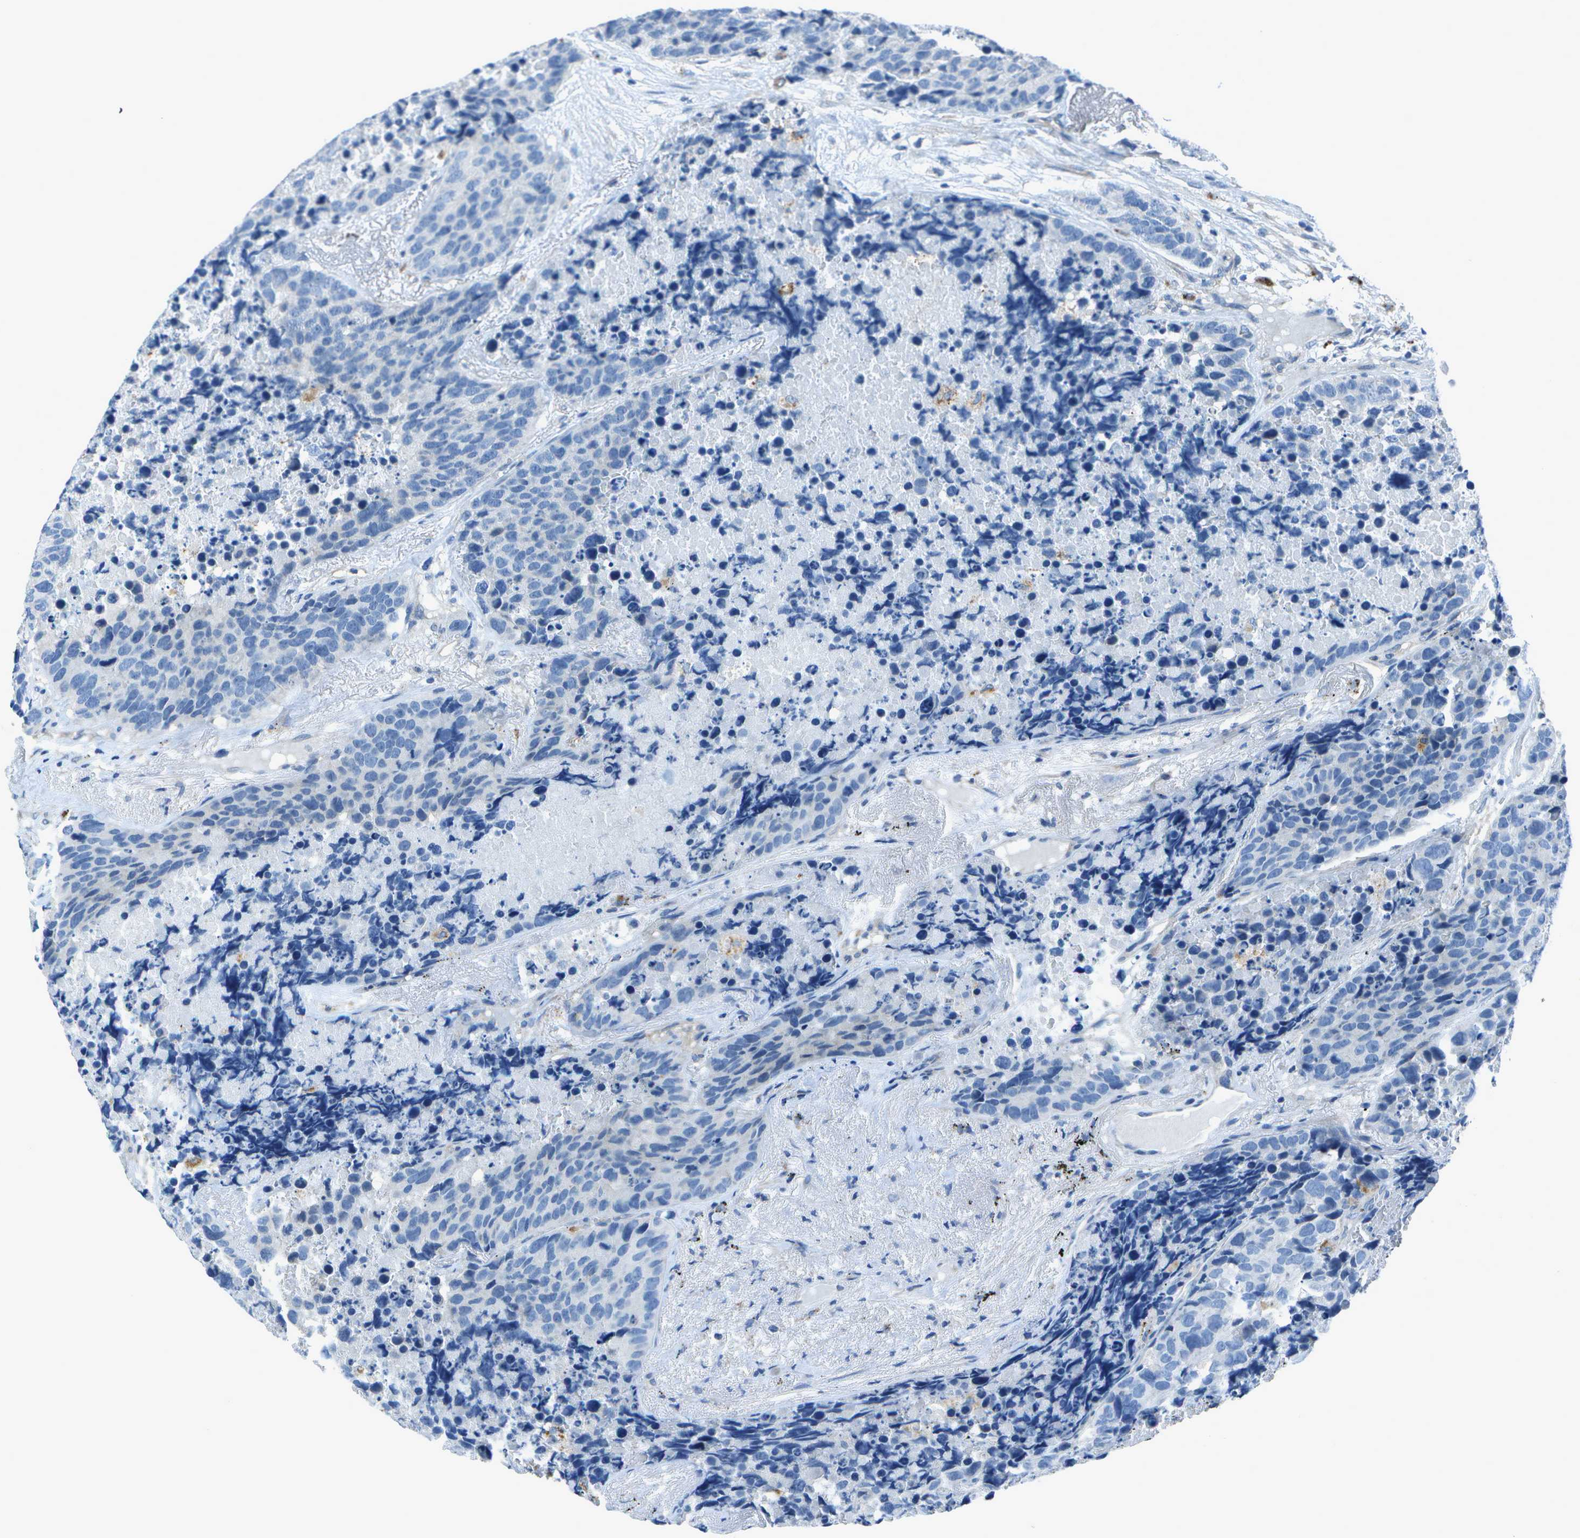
{"staining": {"intensity": "negative", "quantity": "none", "location": "none"}, "tissue": "carcinoid", "cell_type": "Tumor cells", "image_type": "cancer", "snomed": [{"axis": "morphology", "description": "Carcinoid, malignant, NOS"}, {"axis": "topography", "description": "Lung"}], "caption": "High magnification brightfield microscopy of carcinoid stained with DAB (brown) and counterstained with hematoxylin (blue): tumor cells show no significant expression.", "gene": "DCT", "patient": {"sex": "male", "age": 60}}